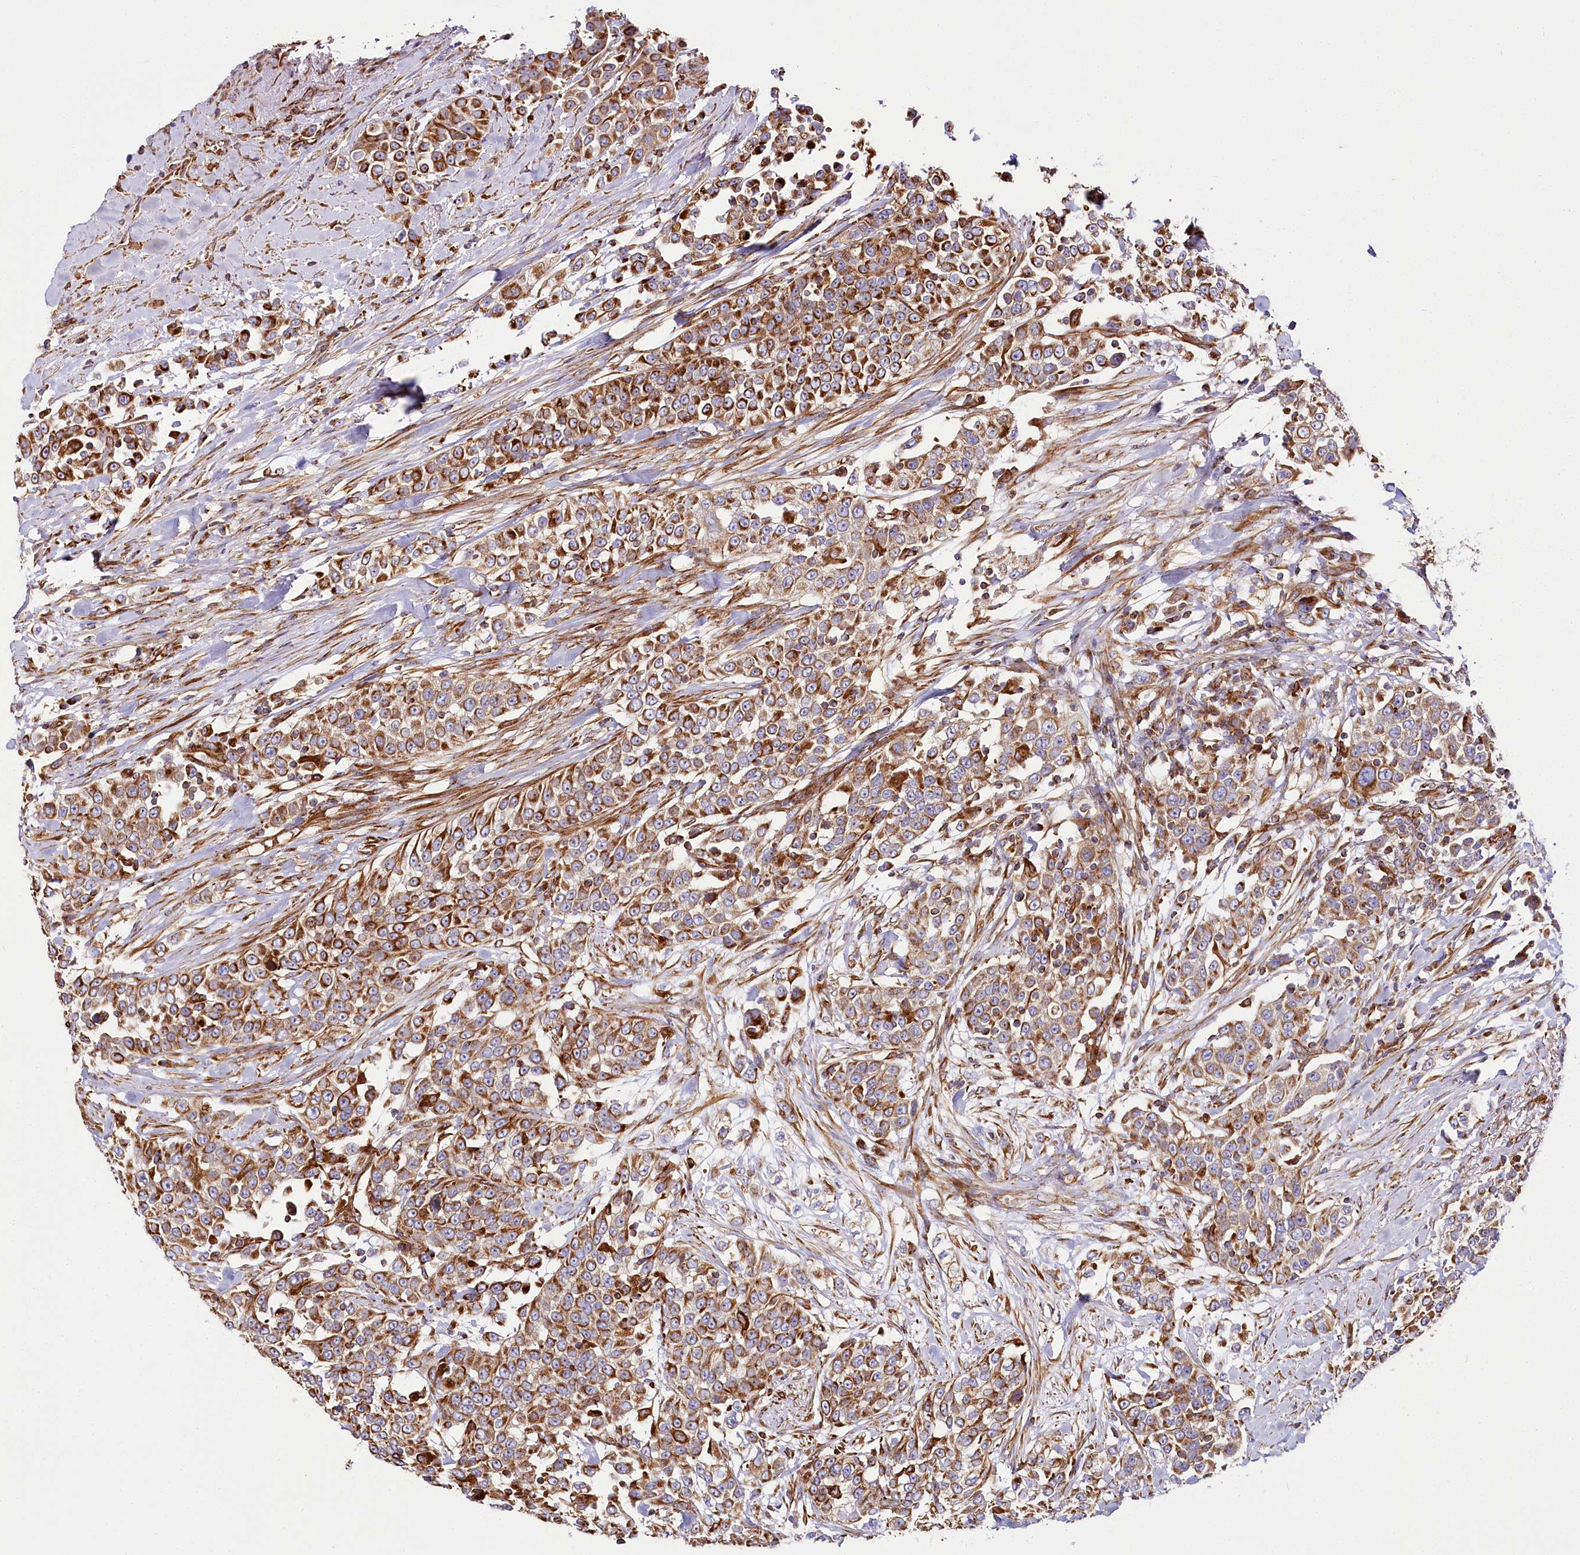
{"staining": {"intensity": "strong", "quantity": "25%-75%", "location": "cytoplasmic/membranous"}, "tissue": "urothelial cancer", "cell_type": "Tumor cells", "image_type": "cancer", "snomed": [{"axis": "morphology", "description": "Urothelial carcinoma, High grade"}, {"axis": "topography", "description": "Urinary bladder"}], "caption": "Human urothelial cancer stained with a brown dye shows strong cytoplasmic/membranous positive staining in about 25%-75% of tumor cells.", "gene": "THUMPD3", "patient": {"sex": "female", "age": 80}}